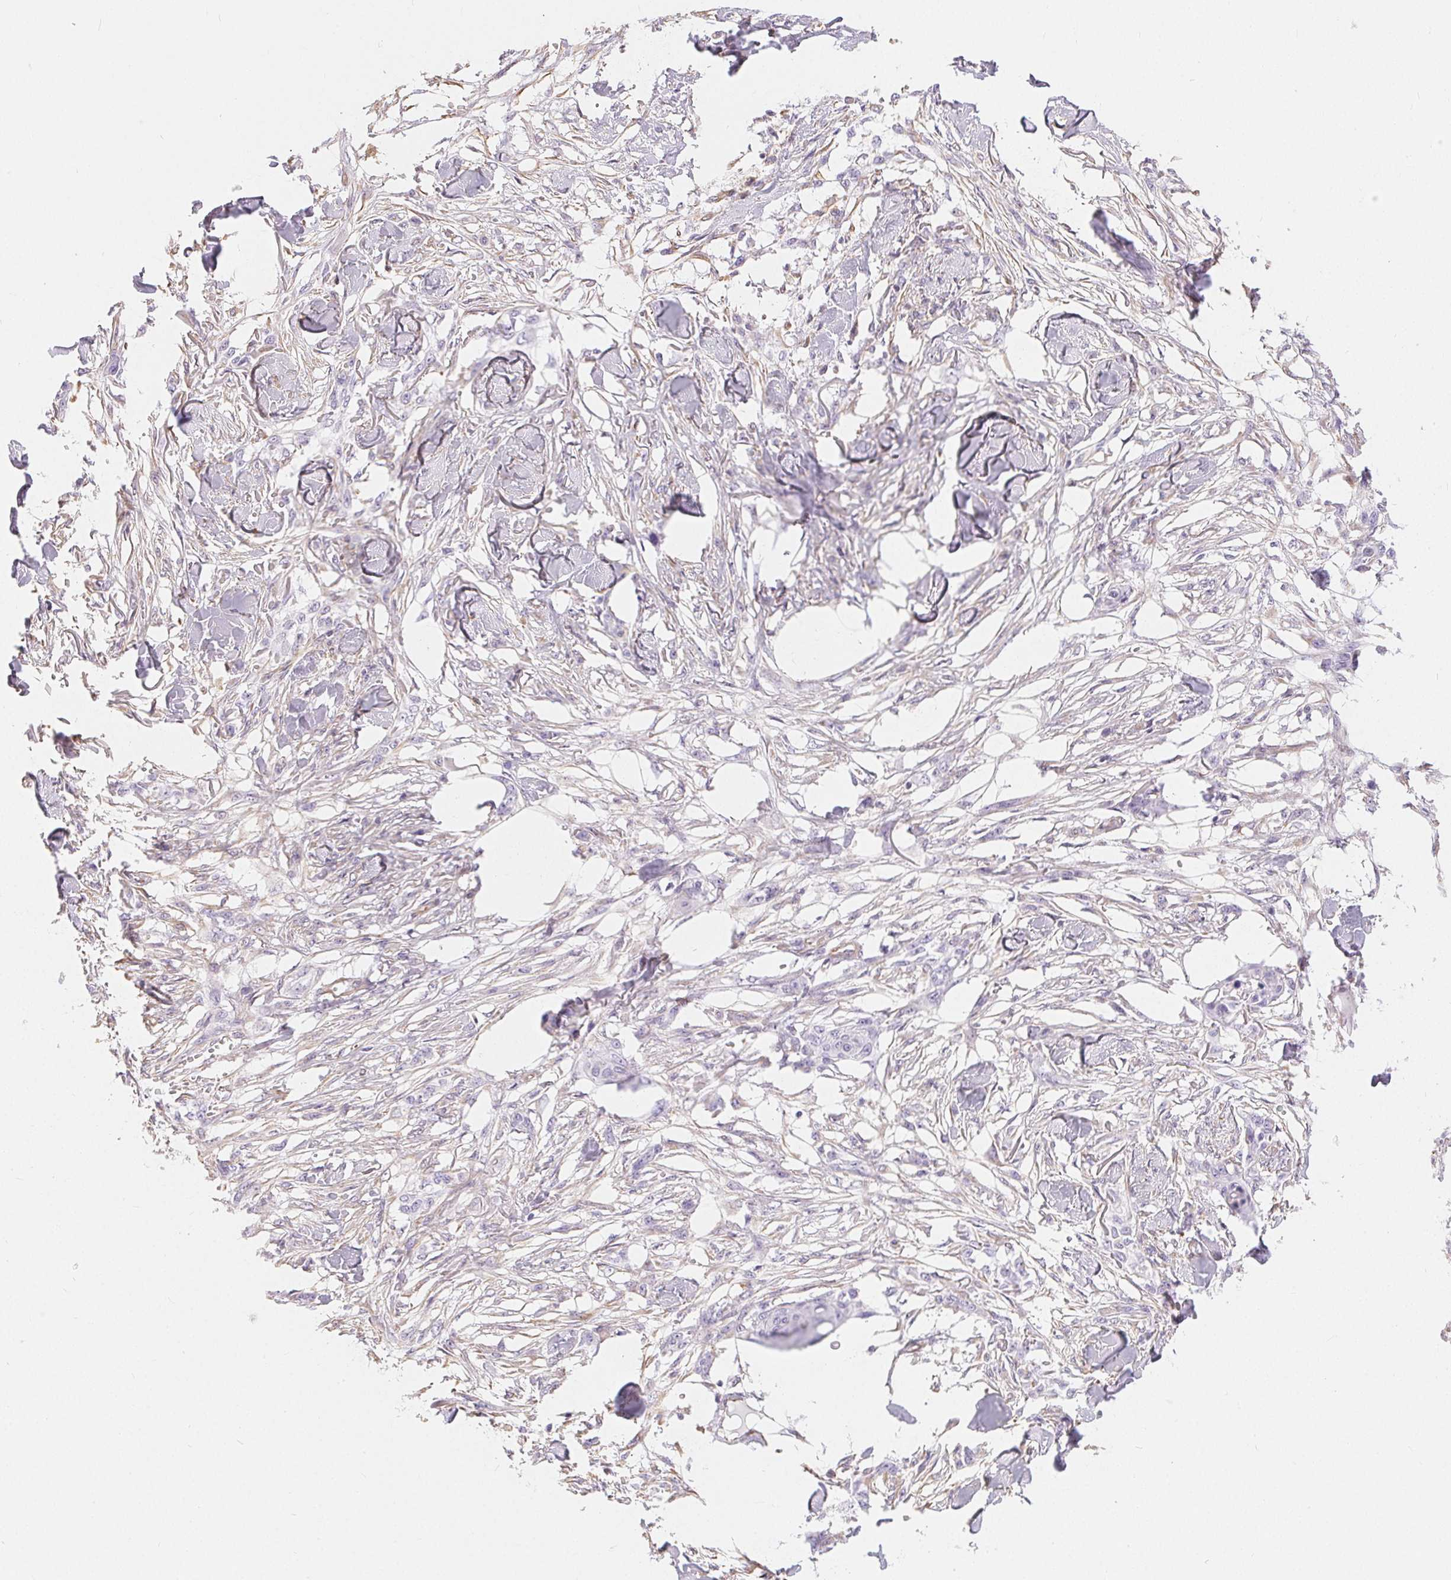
{"staining": {"intensity": "negative", "quantity": "none", "location": "none"}, "tissue": "skin cancer", "cell_type": "Tumor cells", "image_type": "cancer", "snomed": [{"axis": "morphology", "description": "Squamous cell carcinoma, NOS"}, {"axis": "topography", "description": "Skin"}], "caption": "Human squamous cell carcinoma (skin) stained for a protein using immunohistochemistry (IHC) demonstrates no staining in tumor cells.", "gene": "GFAP", "patient": {"sex": "female", "age": 59}}